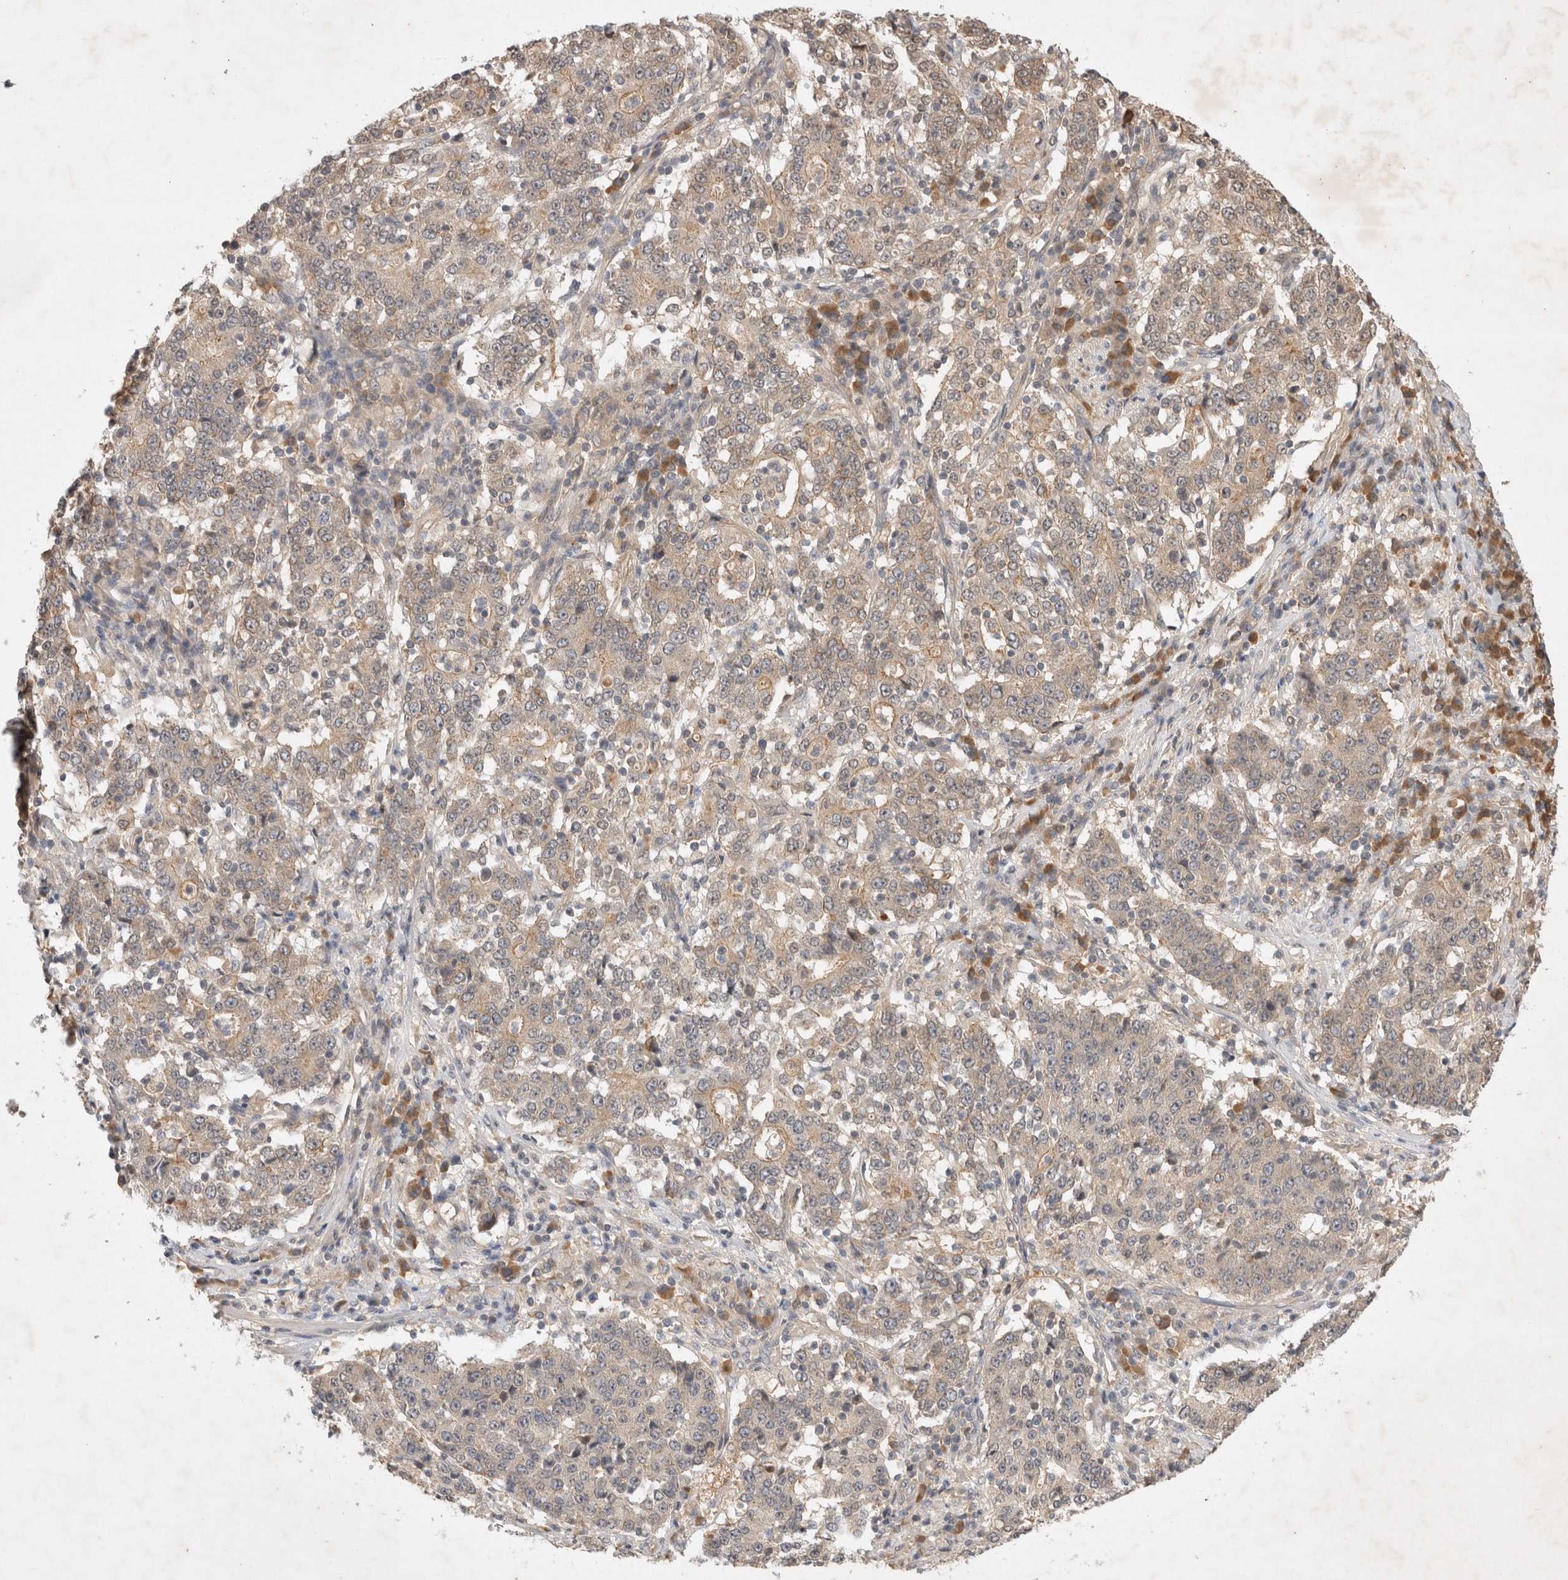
{"staining": {"intensity": "weak", "quantity": "<25%", "location": "cytoplasmic/membranous"}, "tissue": "stomach cancer", "cell_type": "Tumor cells", "image_type": "cancer", "snomed": [{"axis": "morphology", "description": "Adenocarcinoma, NOS"}, {"axis": "topography", "description": "Stomach"}], "caption": "Image shows no protein staining in tumor cells of stomach cancer (adenocarcinoma) tissue.", "gene": "YES1", "patient": {"sex": "male", "age": 59}}